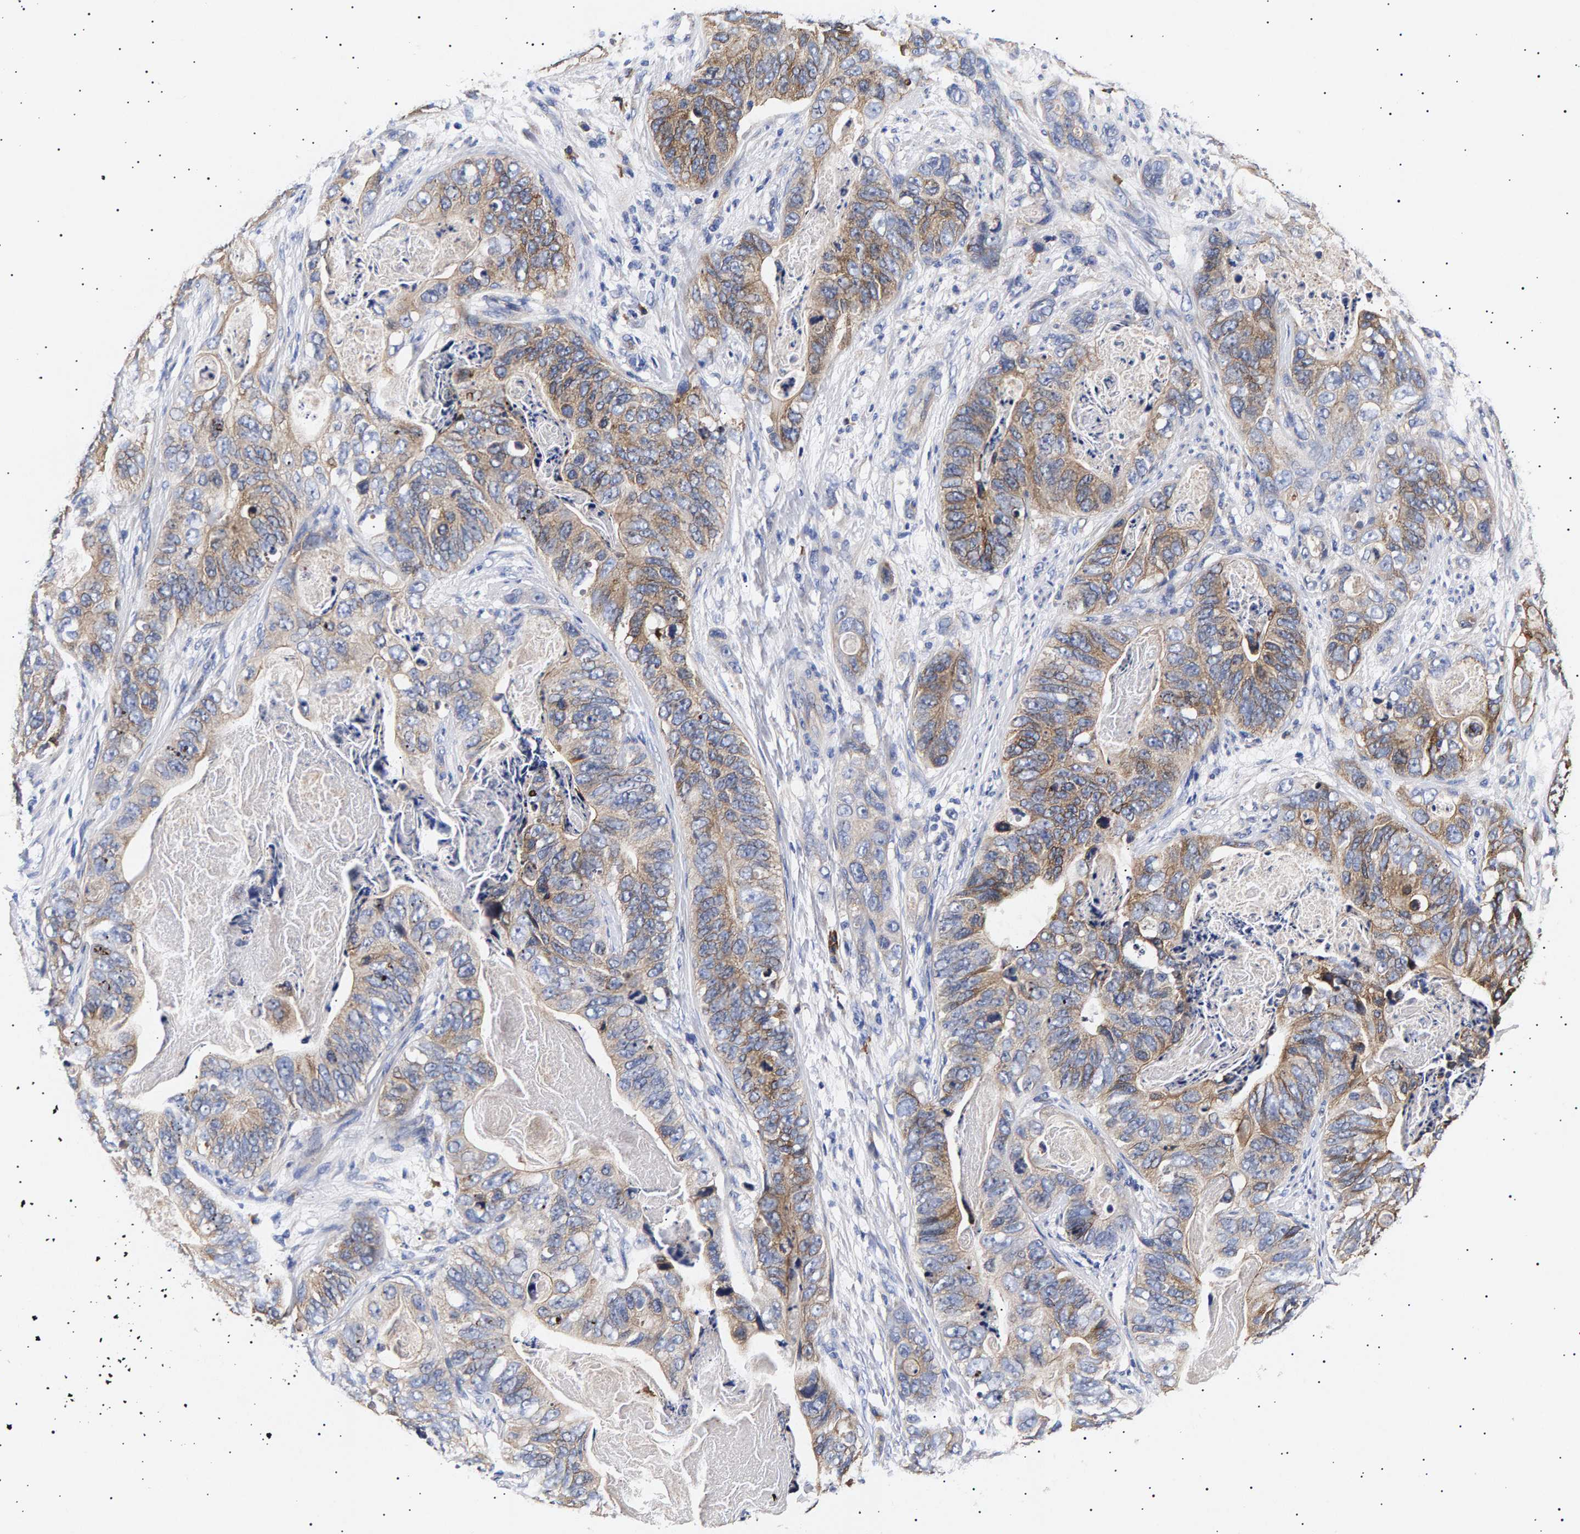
{"staining": {"intensity": "weak", "quantity": "25%-75%", "location": "cytoplasmic/membranous"}, "tissue": "stomach cancer", "cell_type": "Tumor cells", "image_type": "cancer", "snomed": [{"axis": "morphology", "description": "Adenocarcinoma, NOS"}, {"axis": "topography", "description": "Stomach"}], "caption": "Tumor cells exhibit low levels of weak cytoplasmic/membranous staining in about 25%-75% of cells in human stomach cancer.", "gene": "ANKRD40", "patient": {"sex": "female", "age": 89}}